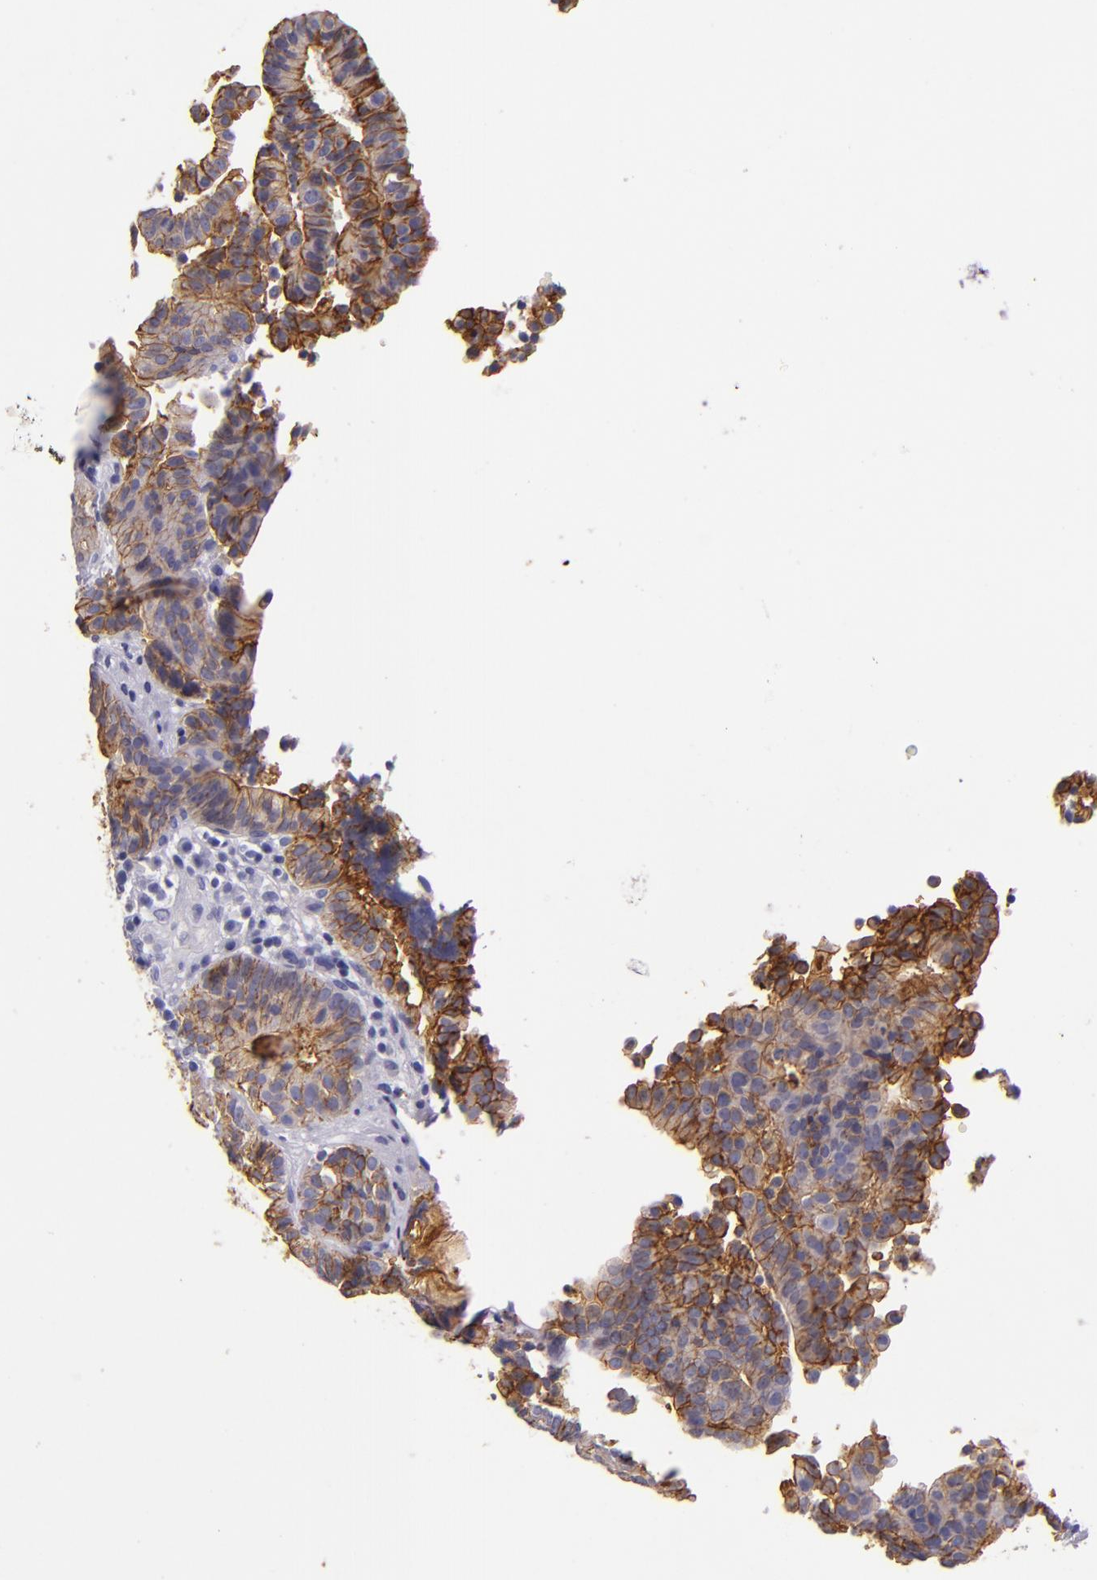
{"staining": {"intensity": "moderate", "quantity": ">75%", "location": "cytoplasmic/membranous"}, "tissue": "cervical cancer", "cell_type": "Tumor cells", "image_type": "cancer", "snomed": [{"axis": "morphology", "description": "Adenocarcinoma, NOS"}, {"axis": "topography", "description": "Cervix"}], "caption": "This is an image of immunohistochemistry staining of adenocarcinoma (cervical), which shows moderate positivity in the cytoplasmic/membranous of tumor cells.", "gene": "CD9", "patient": {"sex": "female", "age": 60}}